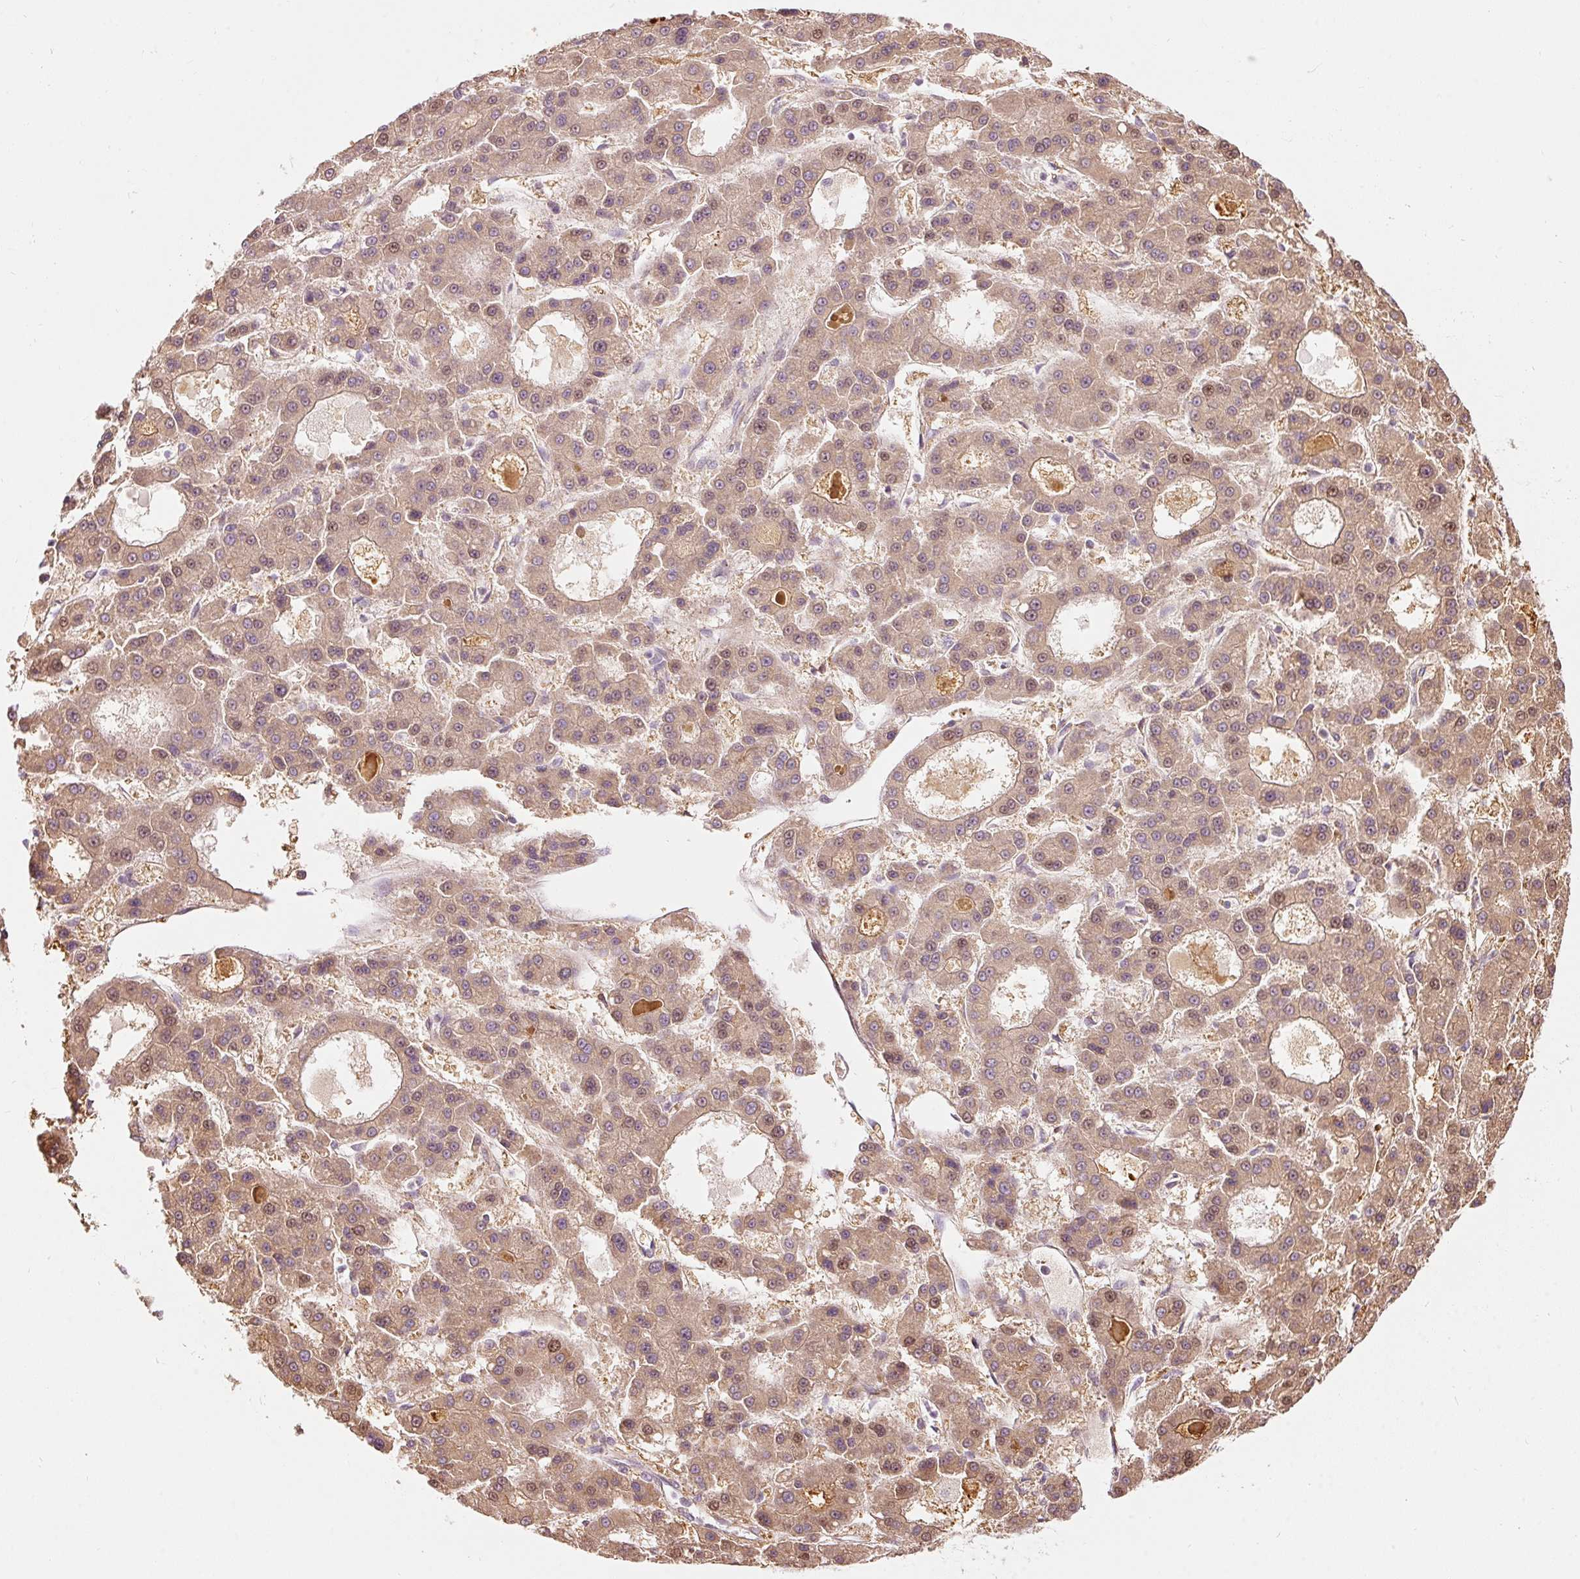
{"staining": {"intensity": "moderate", "quantity": ">75%", "location": "cytoplasmic/membranous,nuclear"}, "tissue": "liver cancer", "cell_type": "Tumor cells", "image_type": "cancer", "snomed": [{"axis": "morphology", "description": "Carcinoma, Hepatocellular, NOS"}, {"axis": "topography", "description": "Liver"}], "caption": "The histopathology image displays immunohistochemical staining of liver cancer (hepatocellular carcinoma). There is moderate cytoplasmic/membranous and nuclear staining is present in about >75% of tumor cells. (IHC, brightfield microscopy, high magnification).", "gene": "SNAPC5", "patient": {"sex": "male", "age": 70}}